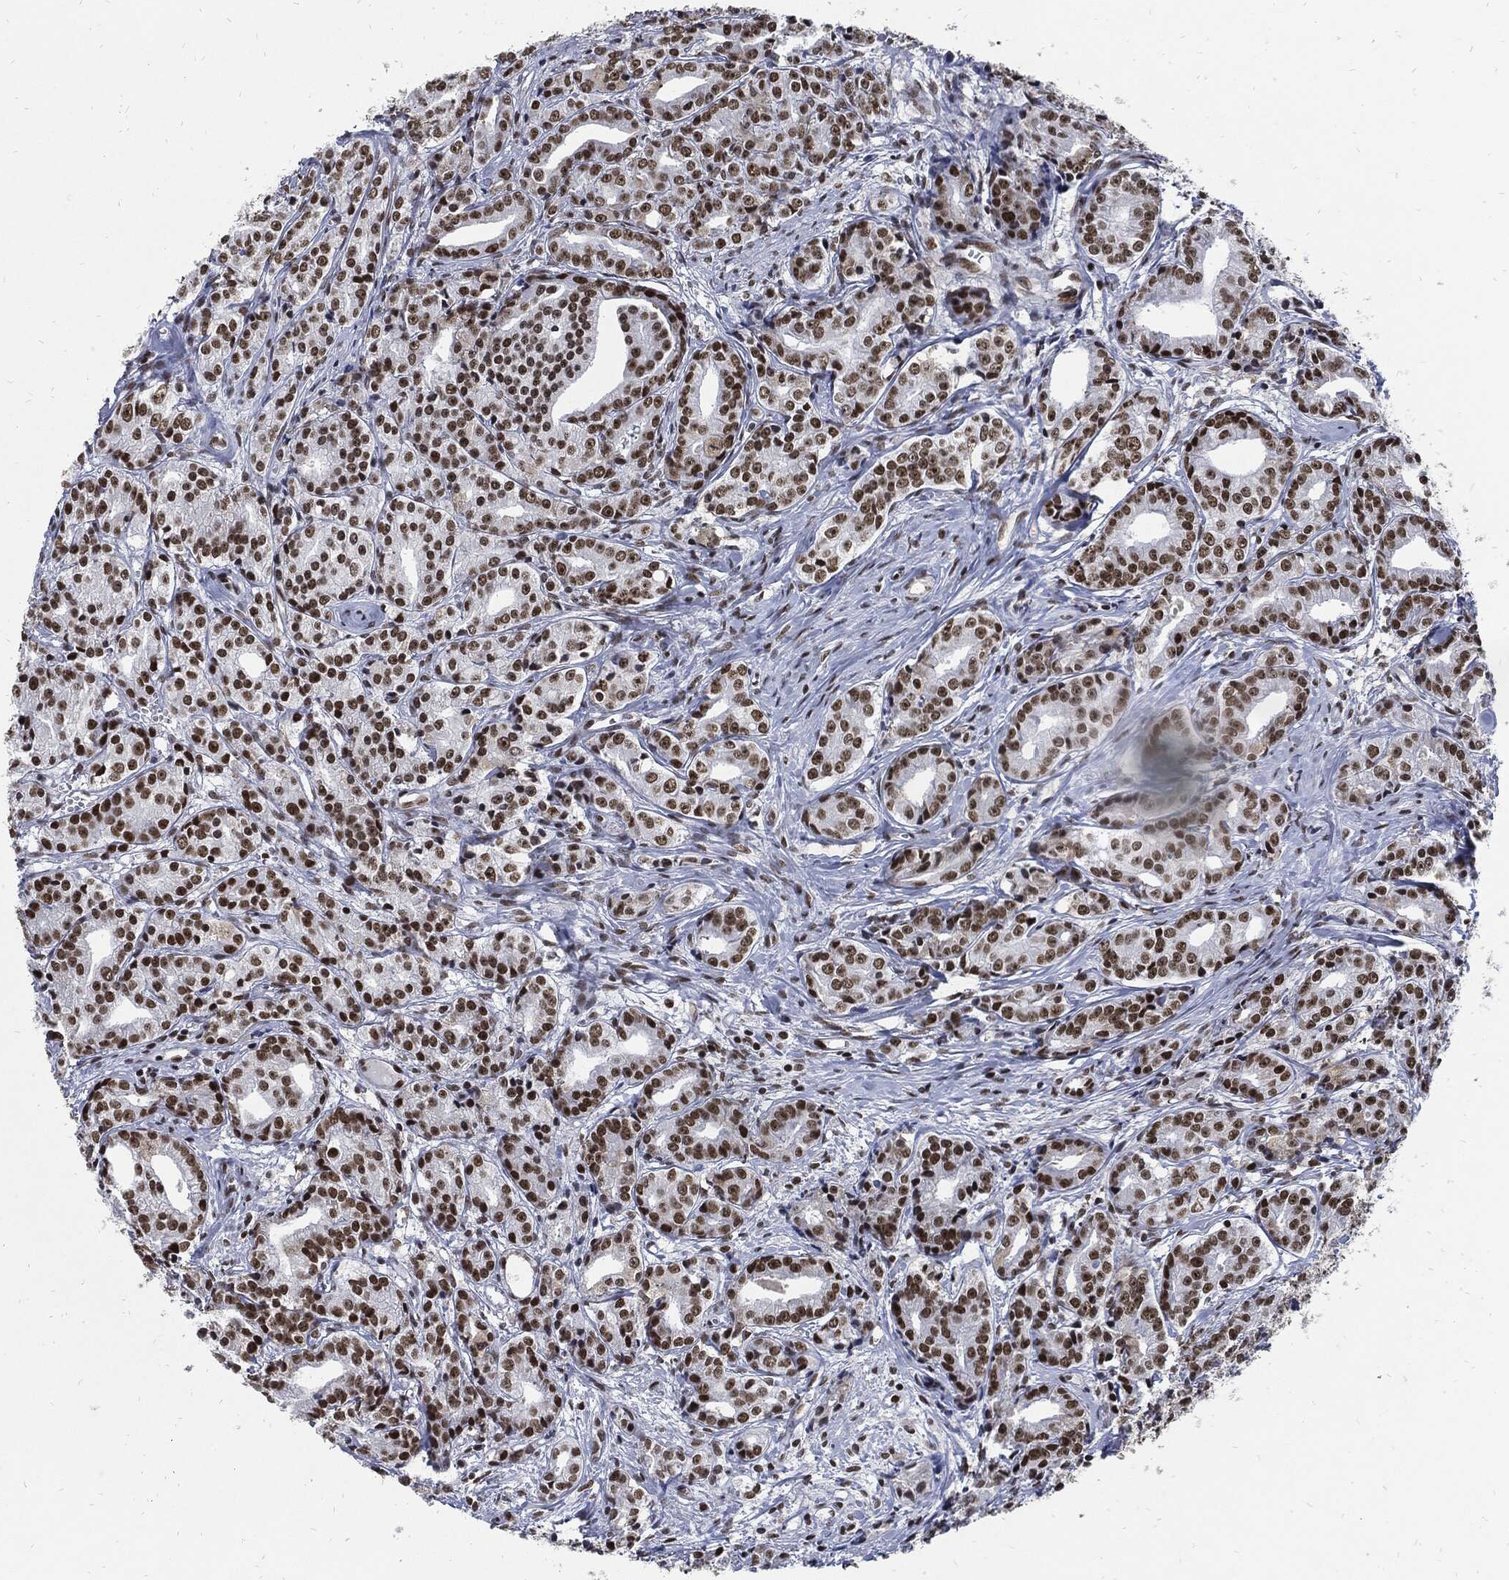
{"staining": {"intensity": "strong", "quantity": "25%-75%", "location": "nuclear"}, "tissue": "prostate cancer", "cell_type": "Tumor cells", "image_type": "cancer", "snomed": [{"axis": "morphology", "description": "Adenocarcinoma, Medium grade"}, {"axis": "topography", "description": "Prostate"}], "caption": "Adenocarcinoma (medium-grade) (prostate) stained with a brown dye shows strong nuclear positive positivity in approximately 25%-75% of tumor cells.", "gene": "TERF2", "patient": {"sex": "male", "age": 74}}